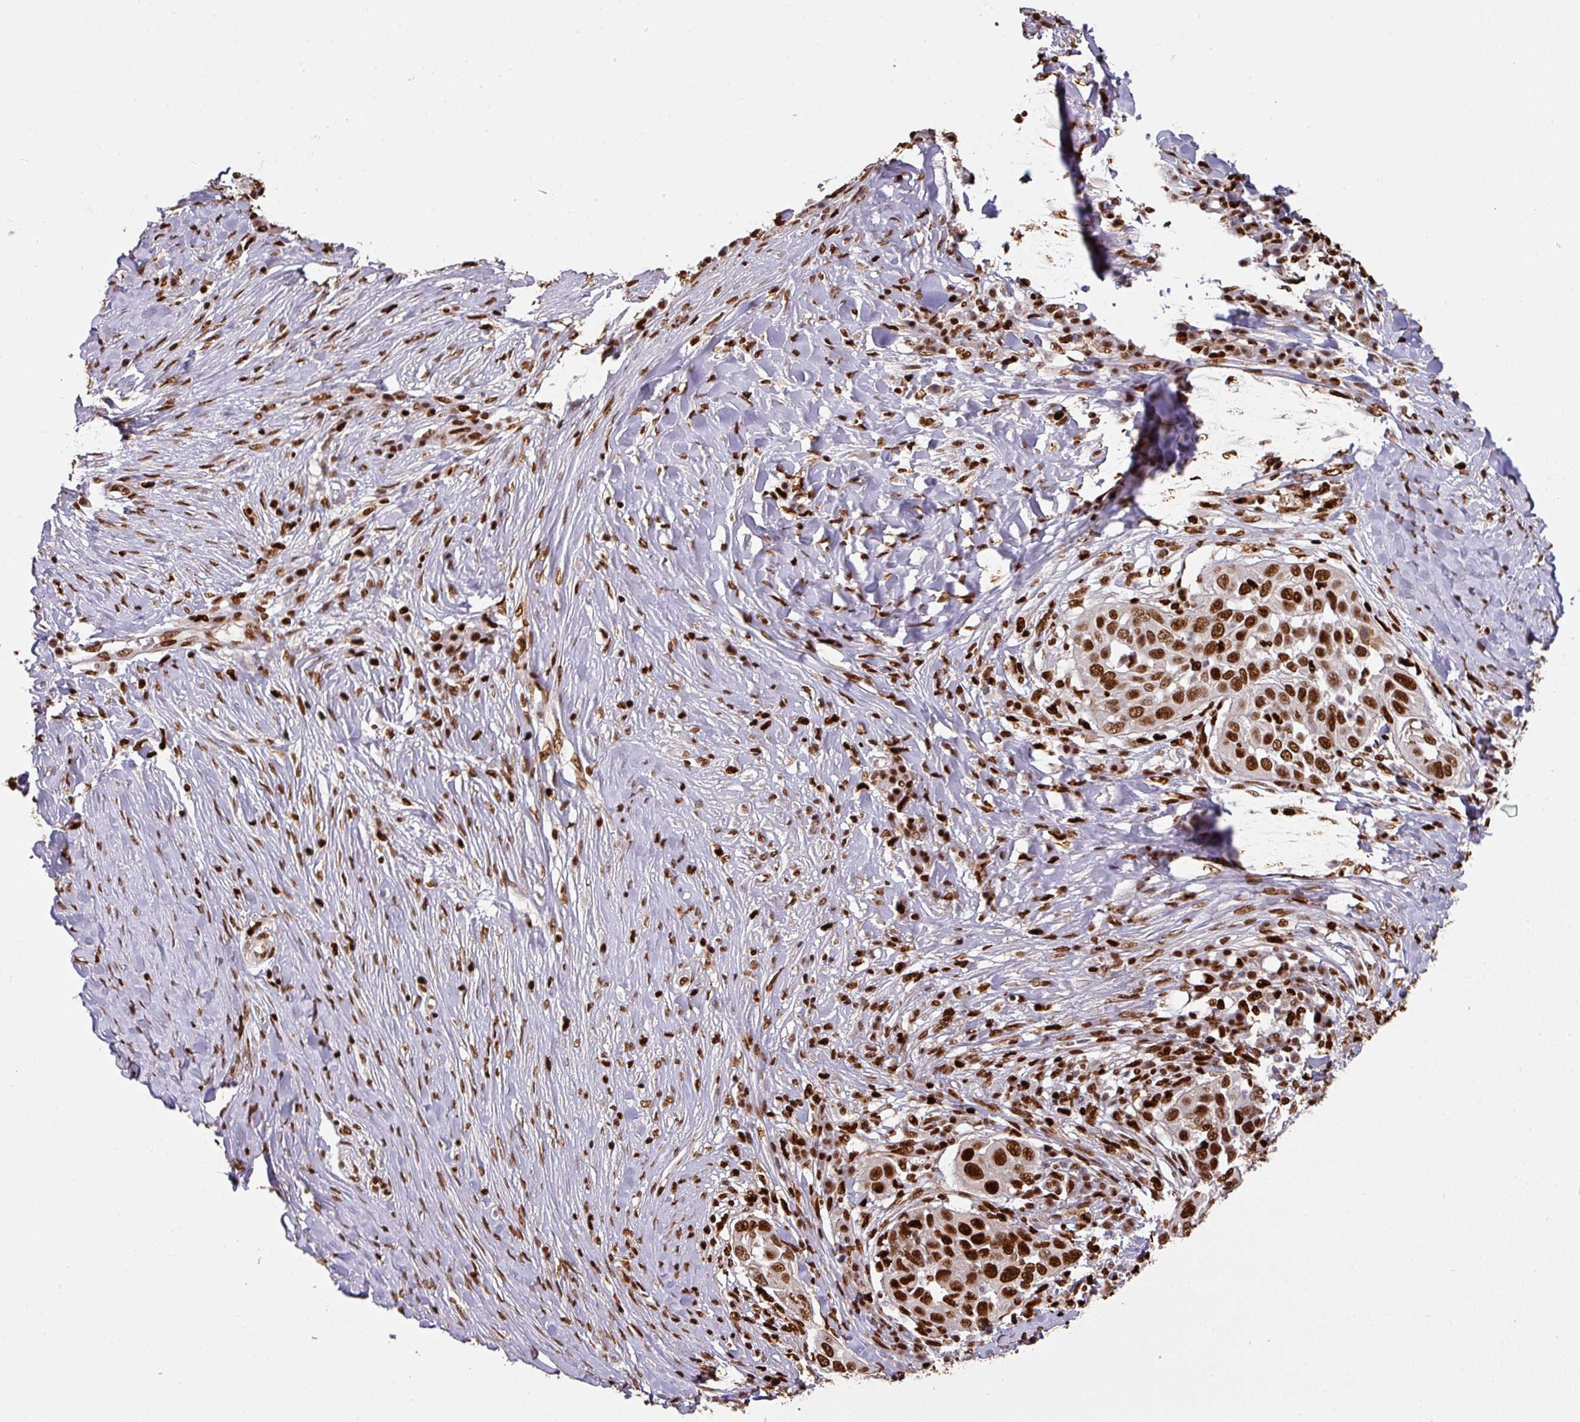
{"staining": {"intensity": "strong", "quantity": ">75%", "location": "nuclear"}, "tissue": "skin cancer", "cell_type": "Tumor cells", "image_type": "cancer", "snomed": [{"axis": "morphology", "description": "Squamous cell carcinoma, NOS"}, {"axis": "topography", "description": "Skin"}], "caption": "This histopathology image reveals IHC staining of human skin cancer (squamous cell carcinoma), with high strong nuclear positivity in approximately >75% of tumor cells.", "gene": "SAMHD1", "patient": {"sex": "female", "age": 44}}